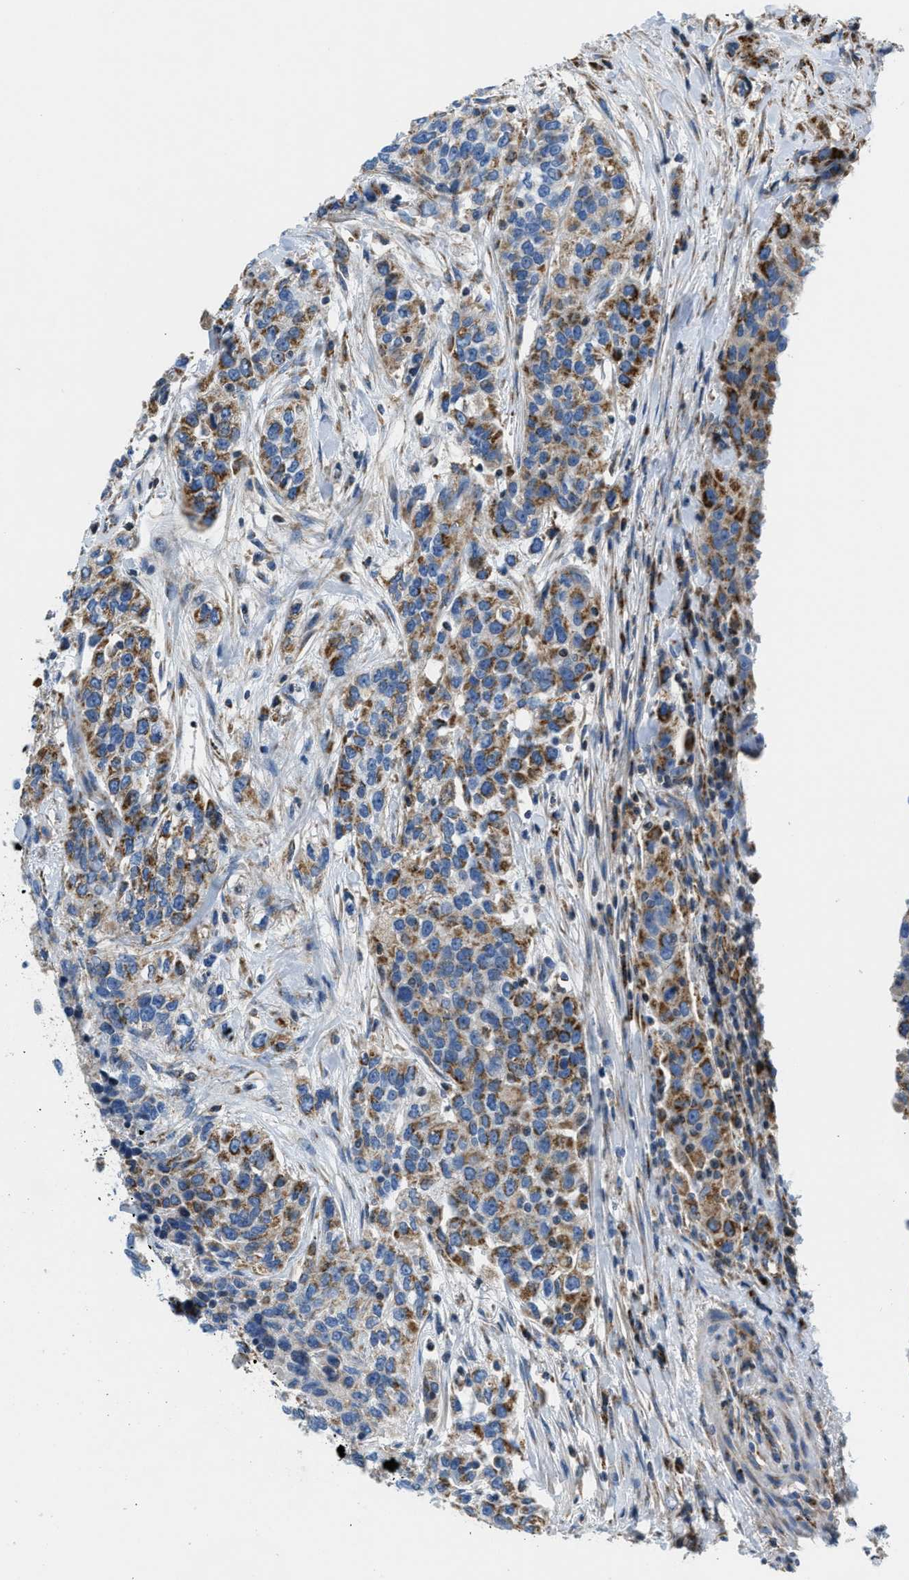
{"staining": {"intensity": "moderate", "quantity": ">75%", "location": "cytoplasmic/membranous"}, "tissue": "urothelial cancer", "cell_type": "Tumor cells", "image_type": "cancer", "snomed": [{"axis": "morphology", "description": "Urothelial carcinoma, High grade"}, {"axis": "topography", "description": "Urinary bladder"}], "caption": "Immunohistochemical staining of human urothelial cancer reveals moderate cytoplasmic/membranous protein expression in approximately >75% of tumor cells.", "gene": "ACADVL", "patient": {"sex": "female", "age": 80}}